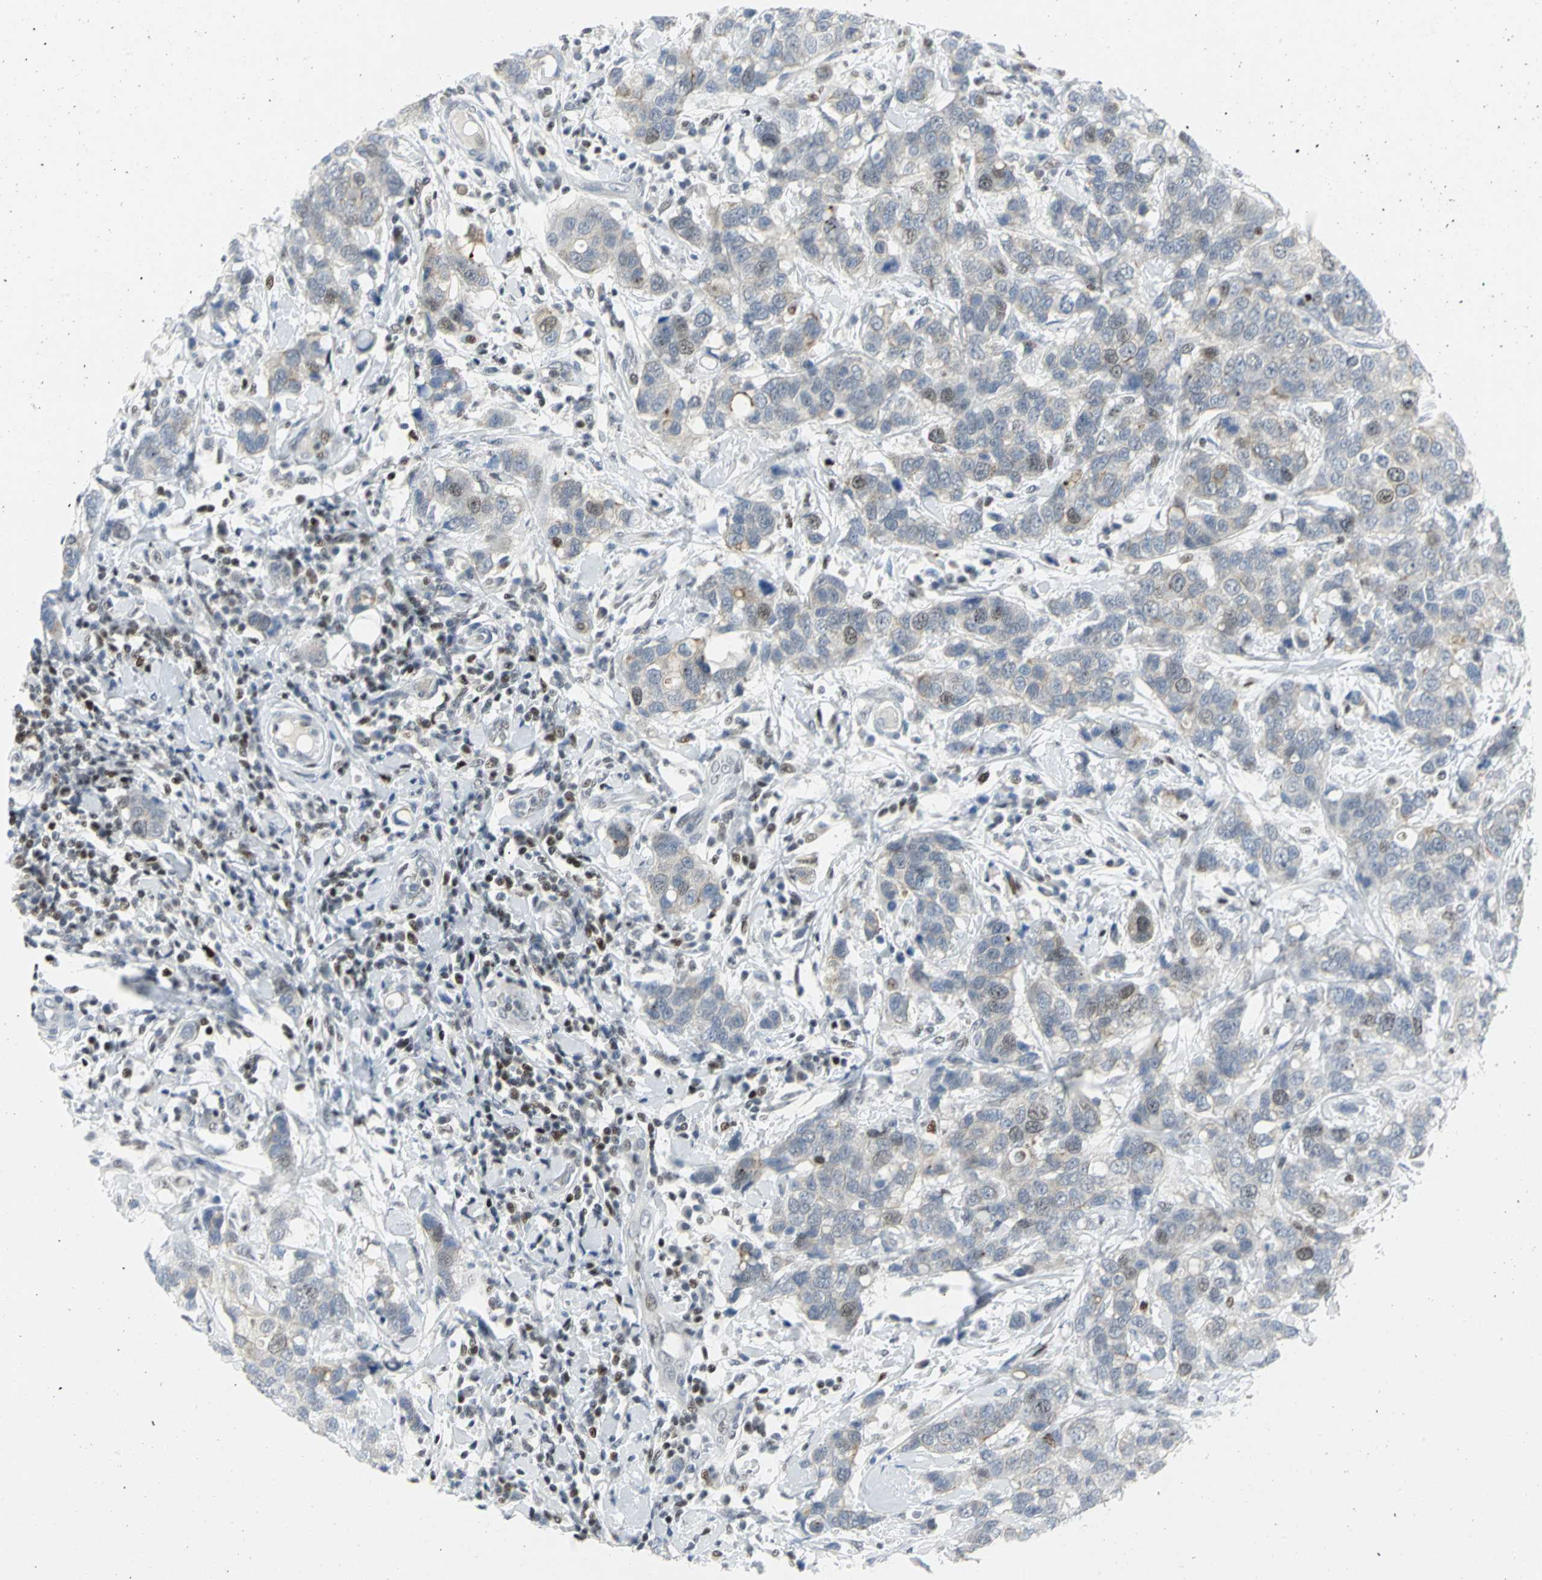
{"staining": {"intensity": "weak", "quantity": "<25%", "location": "cytoplasmic/membranous"}, "tissue": "breast cancer", "cell_type": "Tumor cells", "image_type": "cancer", "snomed": [{"axis": "morphology", "description": "Duct carcinoma"}, {"axis": "topography", "description": "Breast"}], "caption": "An image of breast cancer (invasive ductal carcinoma) stained for a protein demonstrates no brown staining in tumor cells.", "gene": "RPA1", "patient": {"sex": "female", "age": 27}}